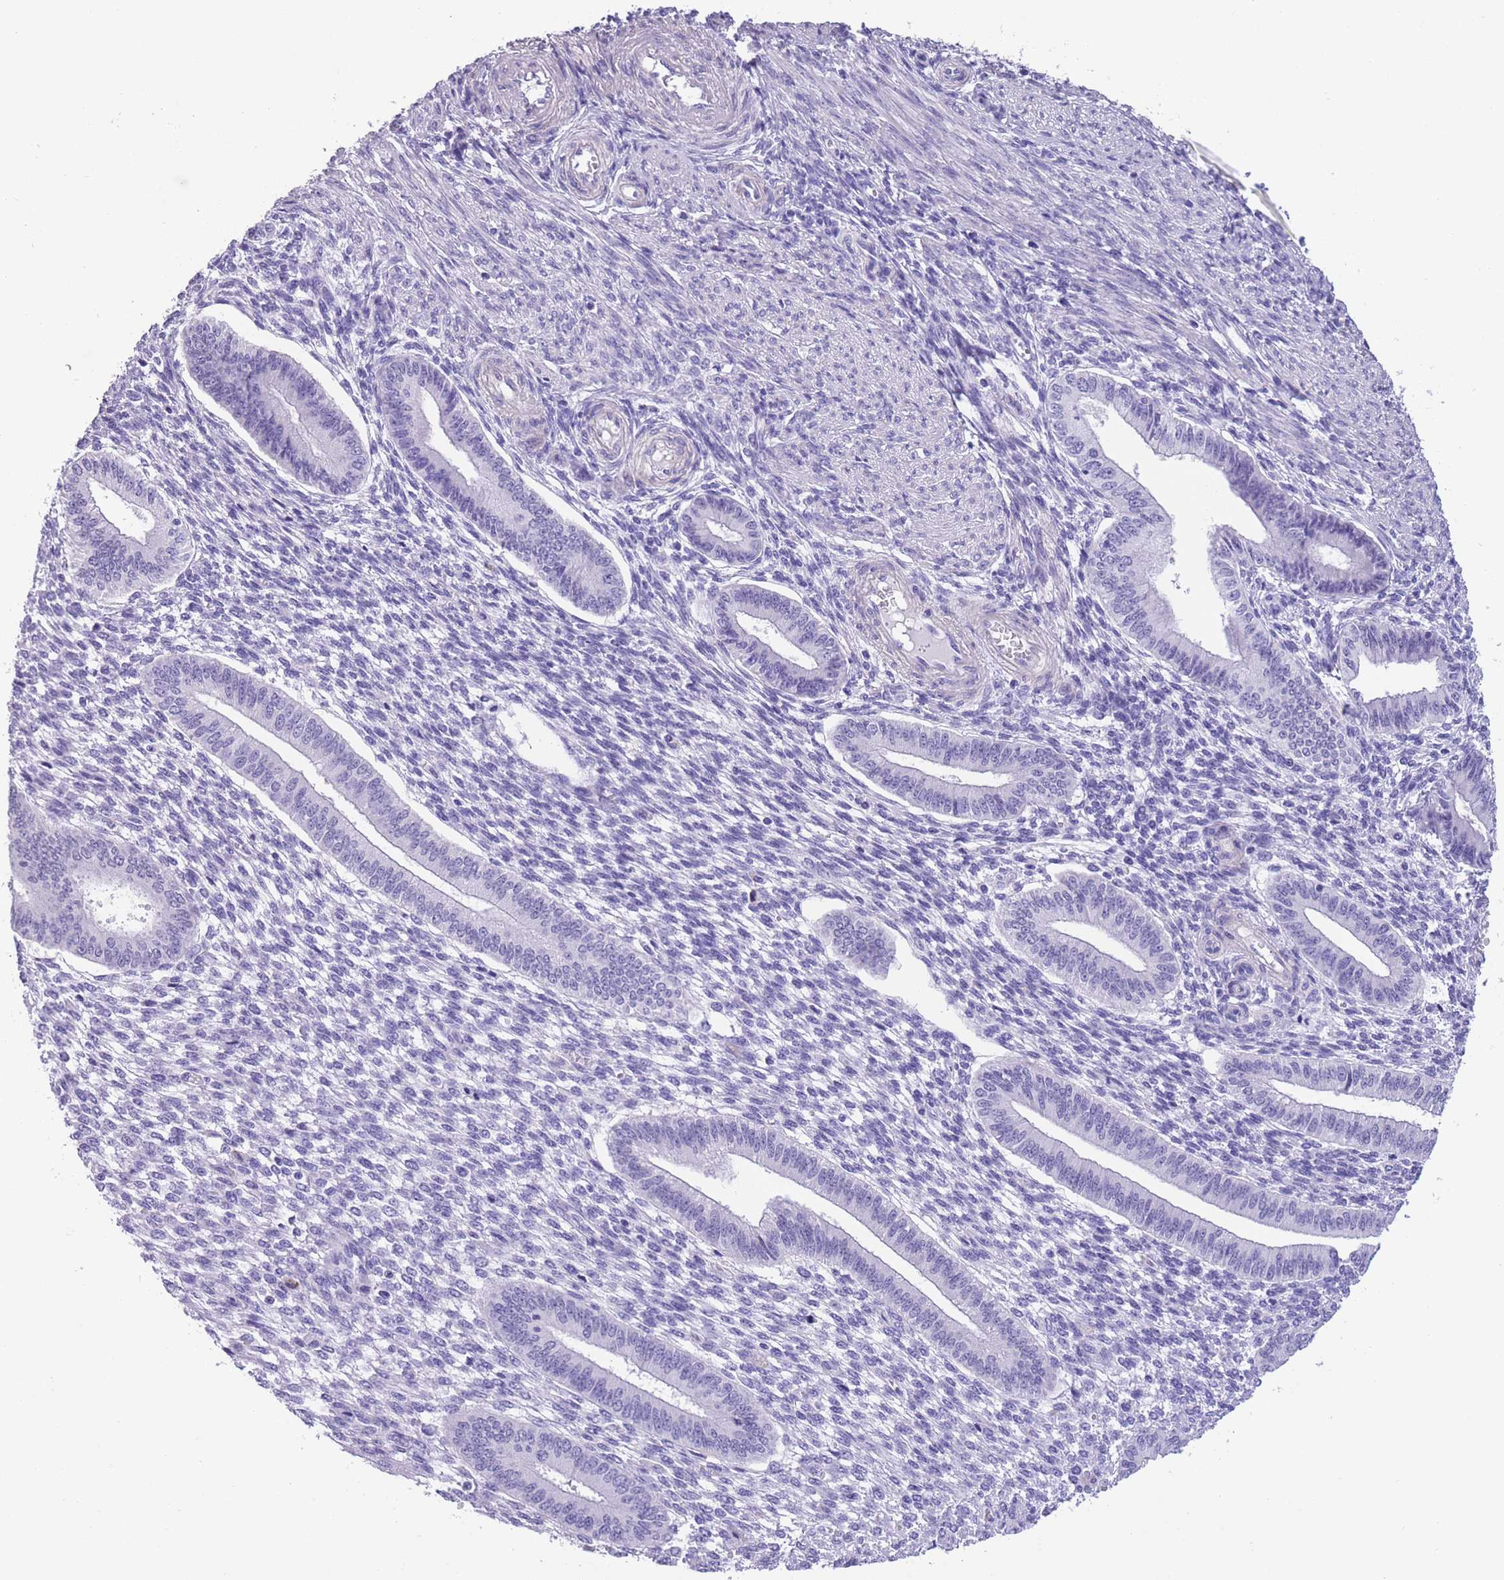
{"staining": {"intensity": "negative", "quantity": "none", "location": "none"}, "tissue": "endometrium", "cell_type": "Cells in endometrial stroma", "image_type": "normal", "snomed": [{"axis": "morphology", "description": "Normal tissue, NOS"}, {"axis": "topography", "description": "Endometrium"}], "caption": "This is a histopathology image of immunohistochemistry (IHC) staining of normal endometrium, which shows no staining in cells in endometrial stroma.", "gene": "RAI2", "patient": {"sex": "female", "age": 36}}